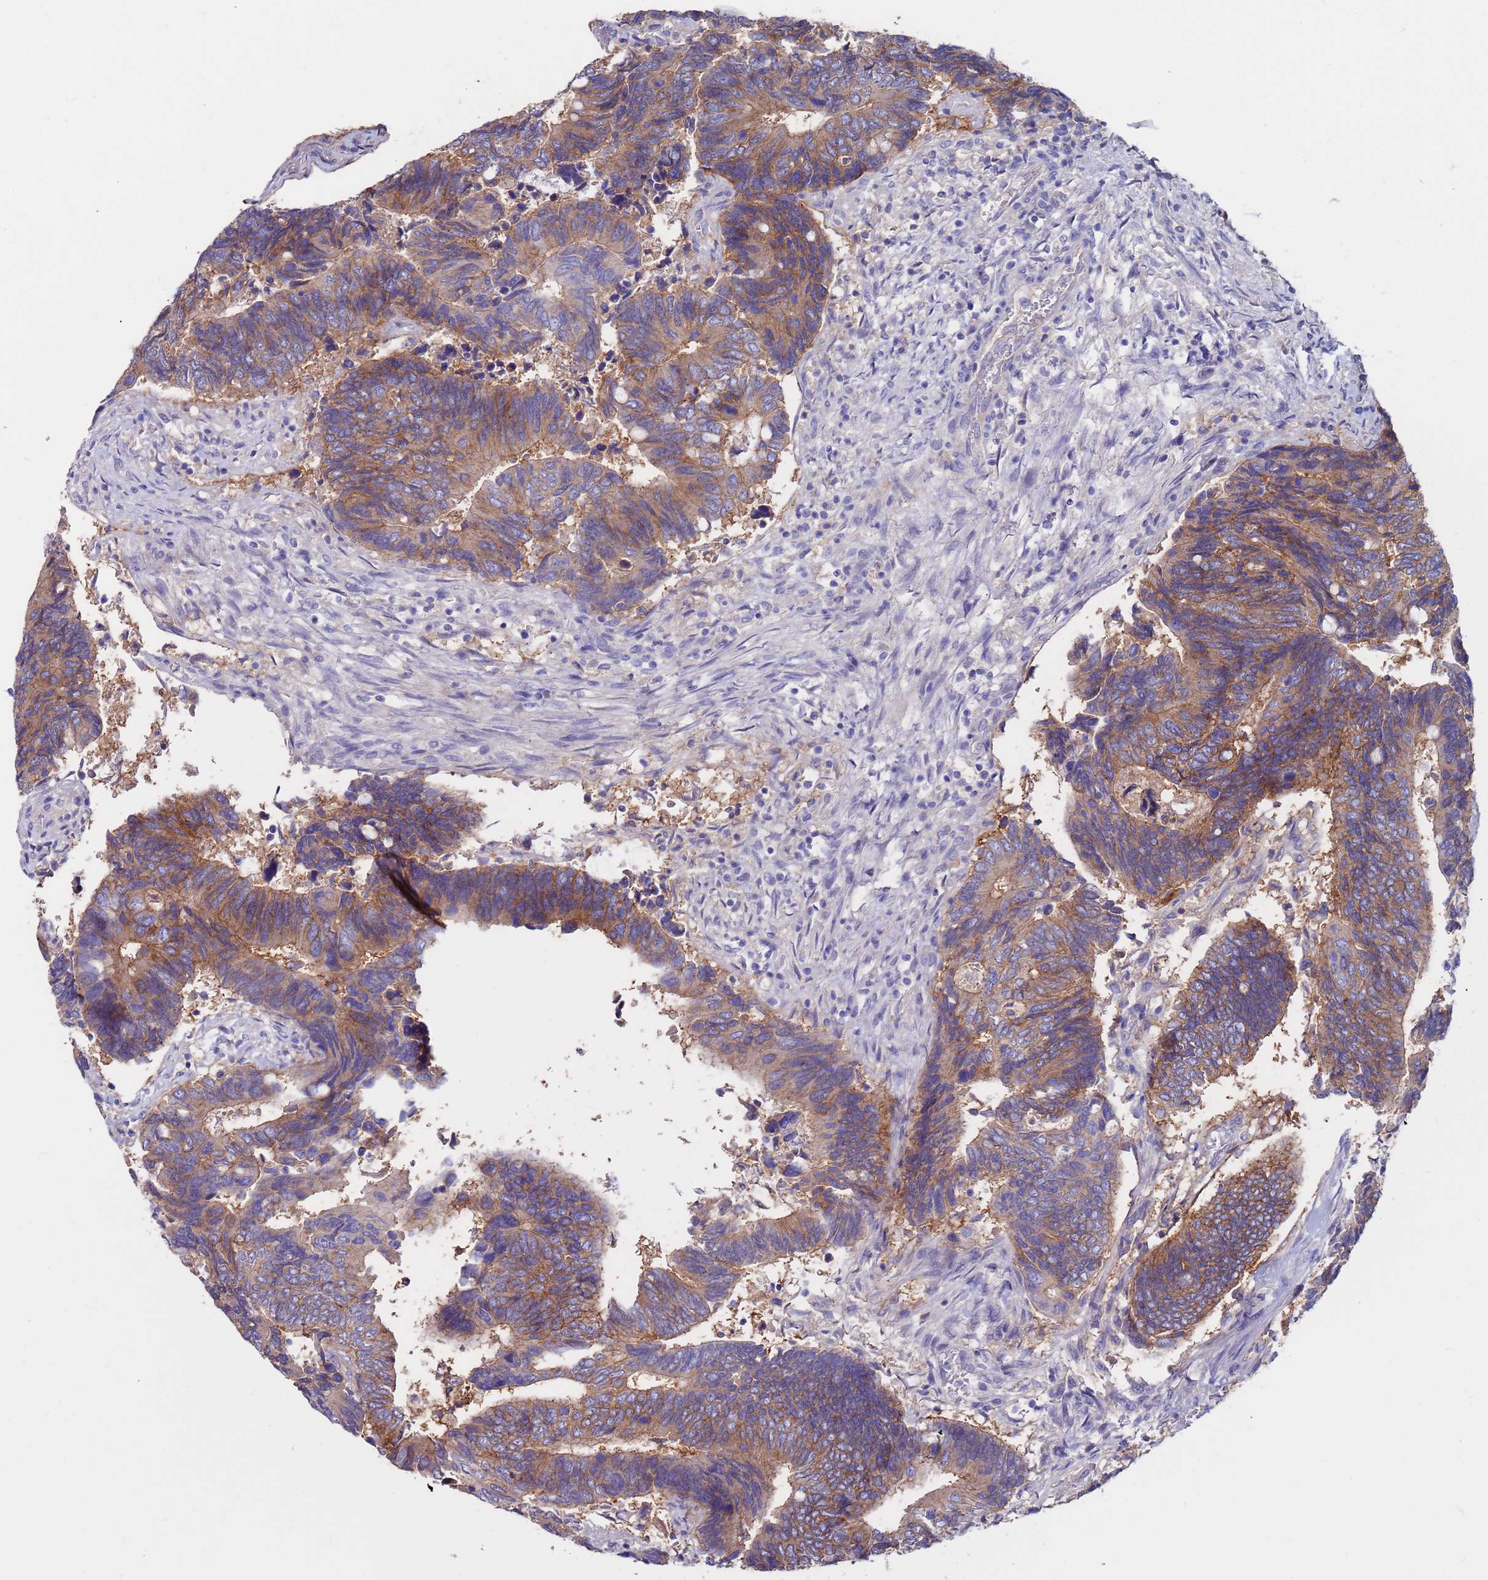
{"staining": {"intensity": "moderate", "quantity": ">75%", "location": "cytoplasmic/membranous"}, "tissue": "colorectal cancer", "cell_type": "Tumor cells", "image_type": "cancer", "snomed": [{"axis": "morphology", "description": "Adenocarcinoma, NOS"}, {"axis": "topography", "description": "Colon"}], "caption": "Immunohistochemistry histopathology image of colorectal cancer stained for a protein (brown), which displays medium levels of moderate cytoplasmic/membranous positivity in approximately >75% of tumor cells.", "gene": "KRTCAP3", "patient": {"sex": "male", "age": 87}}